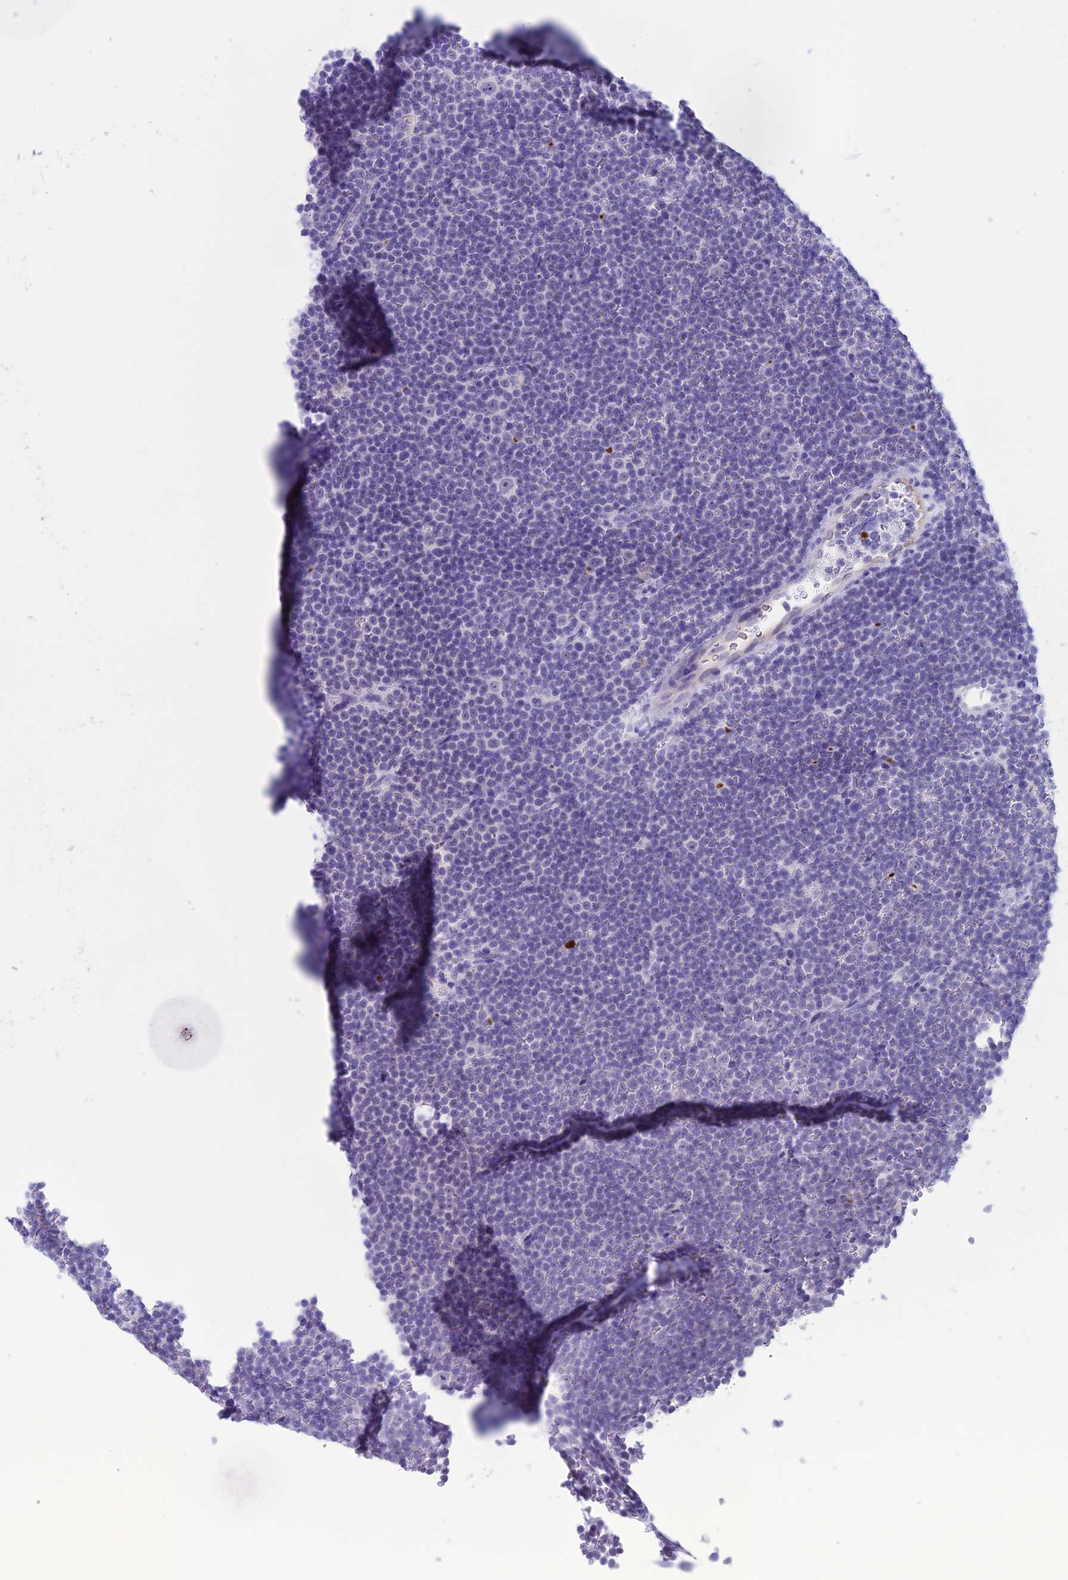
{"staining": {"intensity": "negative", "quantity": "none", "location": "none"}, "tissue": "lymphoma", "cell_type": "Tumor cells", "image_type": "cancer", "snomed": [{"axis": "morphology", "description": "Malignant lymphoma, non-Hodgkin's type, Low grade"}, {"axis": "topography", "description": "Lymph node"}], "caption": "Low-grade malignant lymphoma, non-Hodgkin's type was stained to show a protein in brown. There is no significant staining in tumor cells. Brightfield microscopy of IHC stained with DAB (brown) and hematoxylin (blue), captured at high magnification.", "gene": "CC2D2A", "patient": {"sex": "female", "age": 67}}